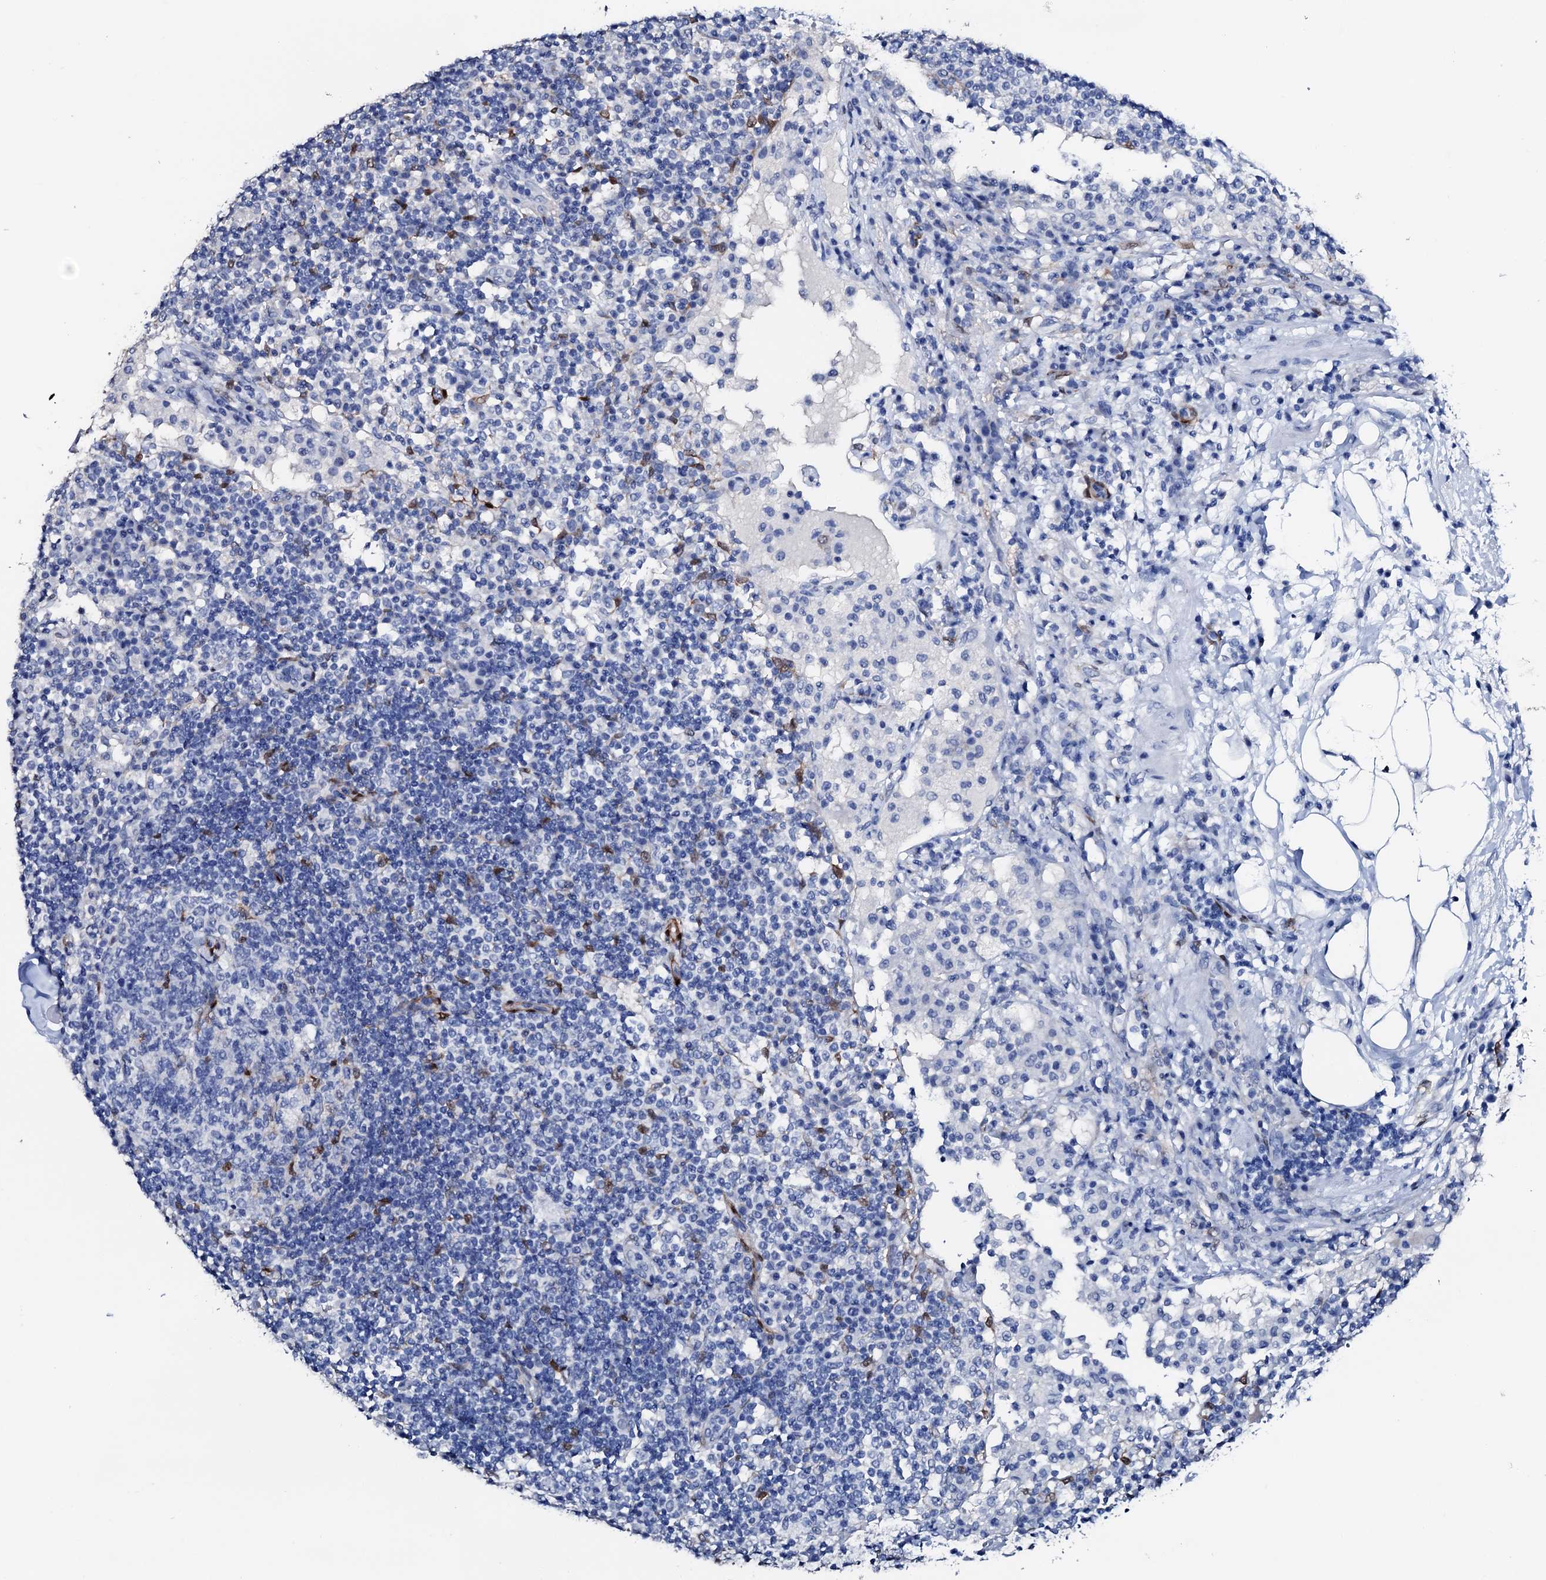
{"staining": {"intensity": "weak", "quantity": "<25%", "location": "nuclear"}, "tissue": "lymph node", "cell_type": "Germinal center cells", "image_type": "normal", "snomed": [{"axis": "morphology", "description": "Normal tissue, NOS"}, {"axis": "topography", "description": "Lymph node"}], "caption": "Immunohistochemistry (IHC) photomicrograph of normal human lymph node stained for a protein (brown), which shows no staining in germinal center cells.", "gene": "NRIP2", "patient": {"sex": "female", "age": 53}}